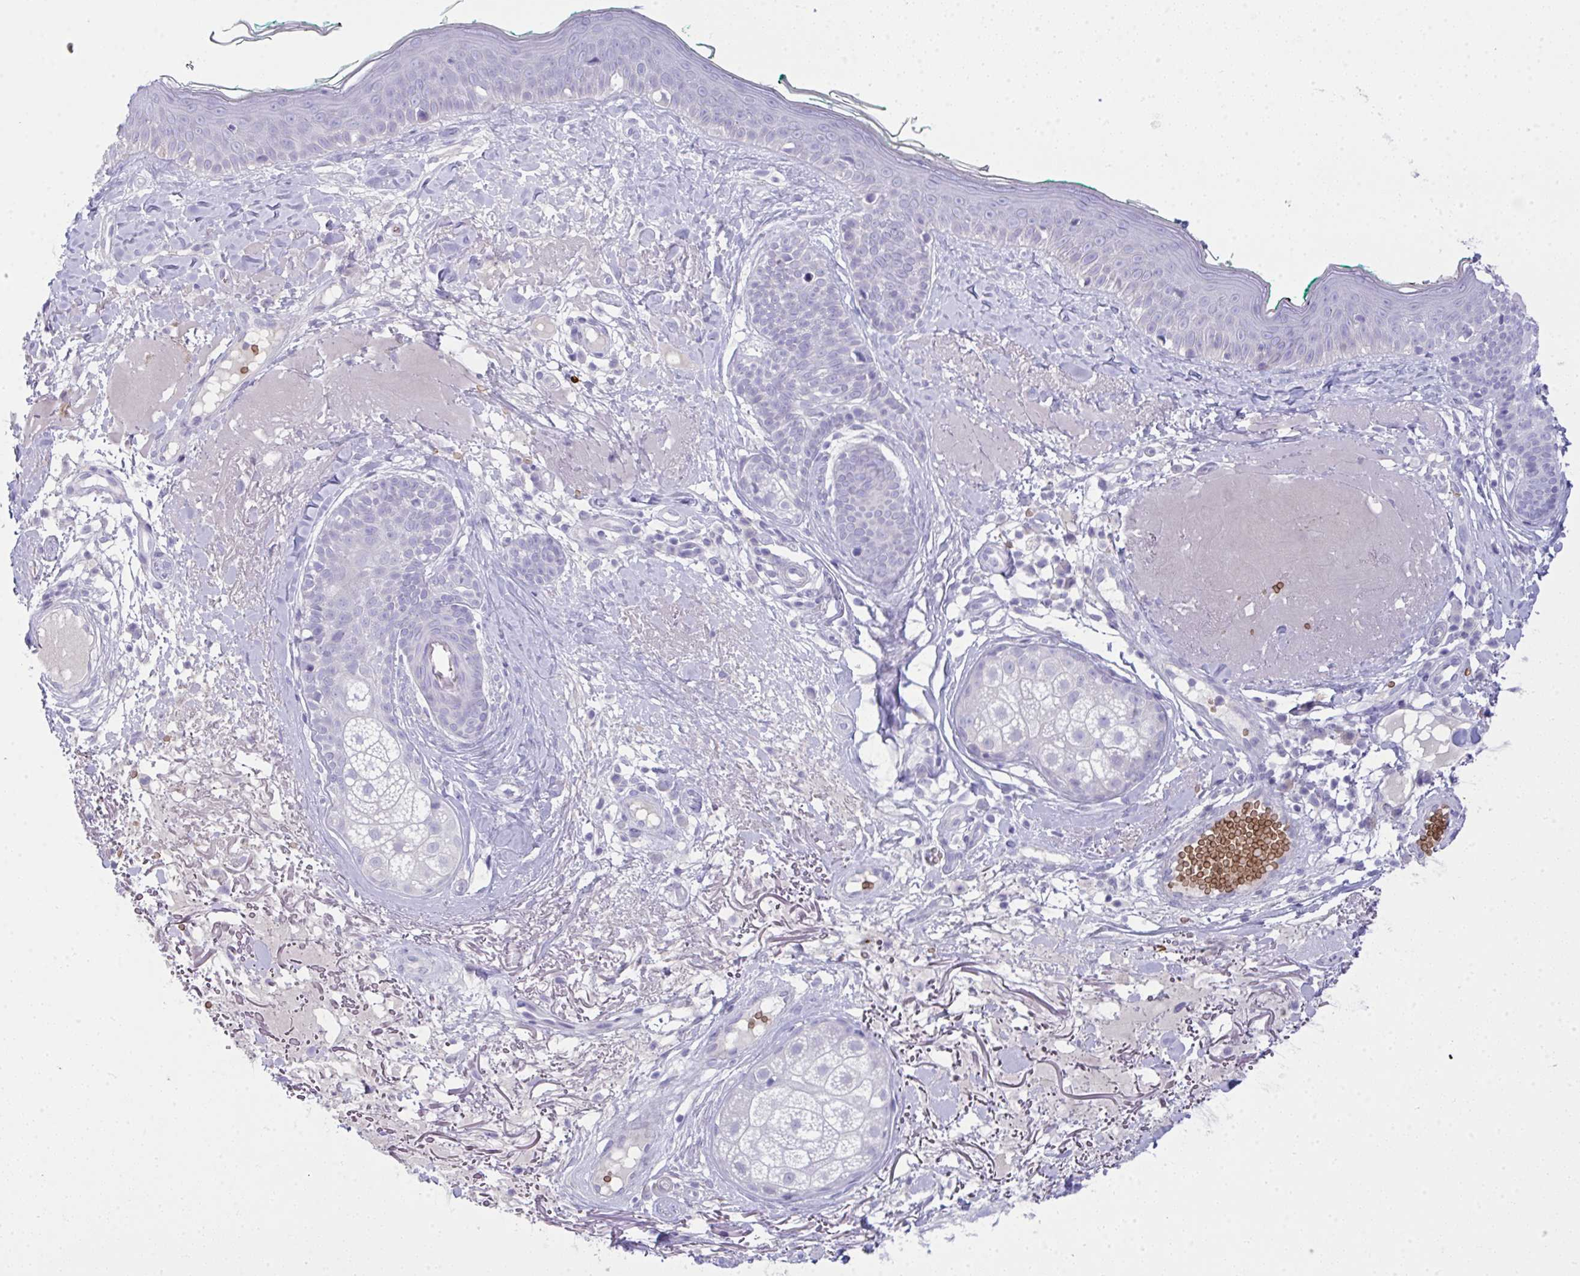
{"staining": {"intensity": "negative", "quantity": "none", "location": "none"}, "tissue": "skin", "cell_type": "Fibroblasts", "image_type": "normal", "snomed": [{"axis": "morphology", "description": "Normal tissue, NOS"}, {"axis": "topography", "description": "Skin"}], "caption": "DAB immunohistochemical staining of normal skin reveals no significant positivity in fibroblasts.", "gene": "SPTB", "patient": {"sex": "male", "age": 73}}